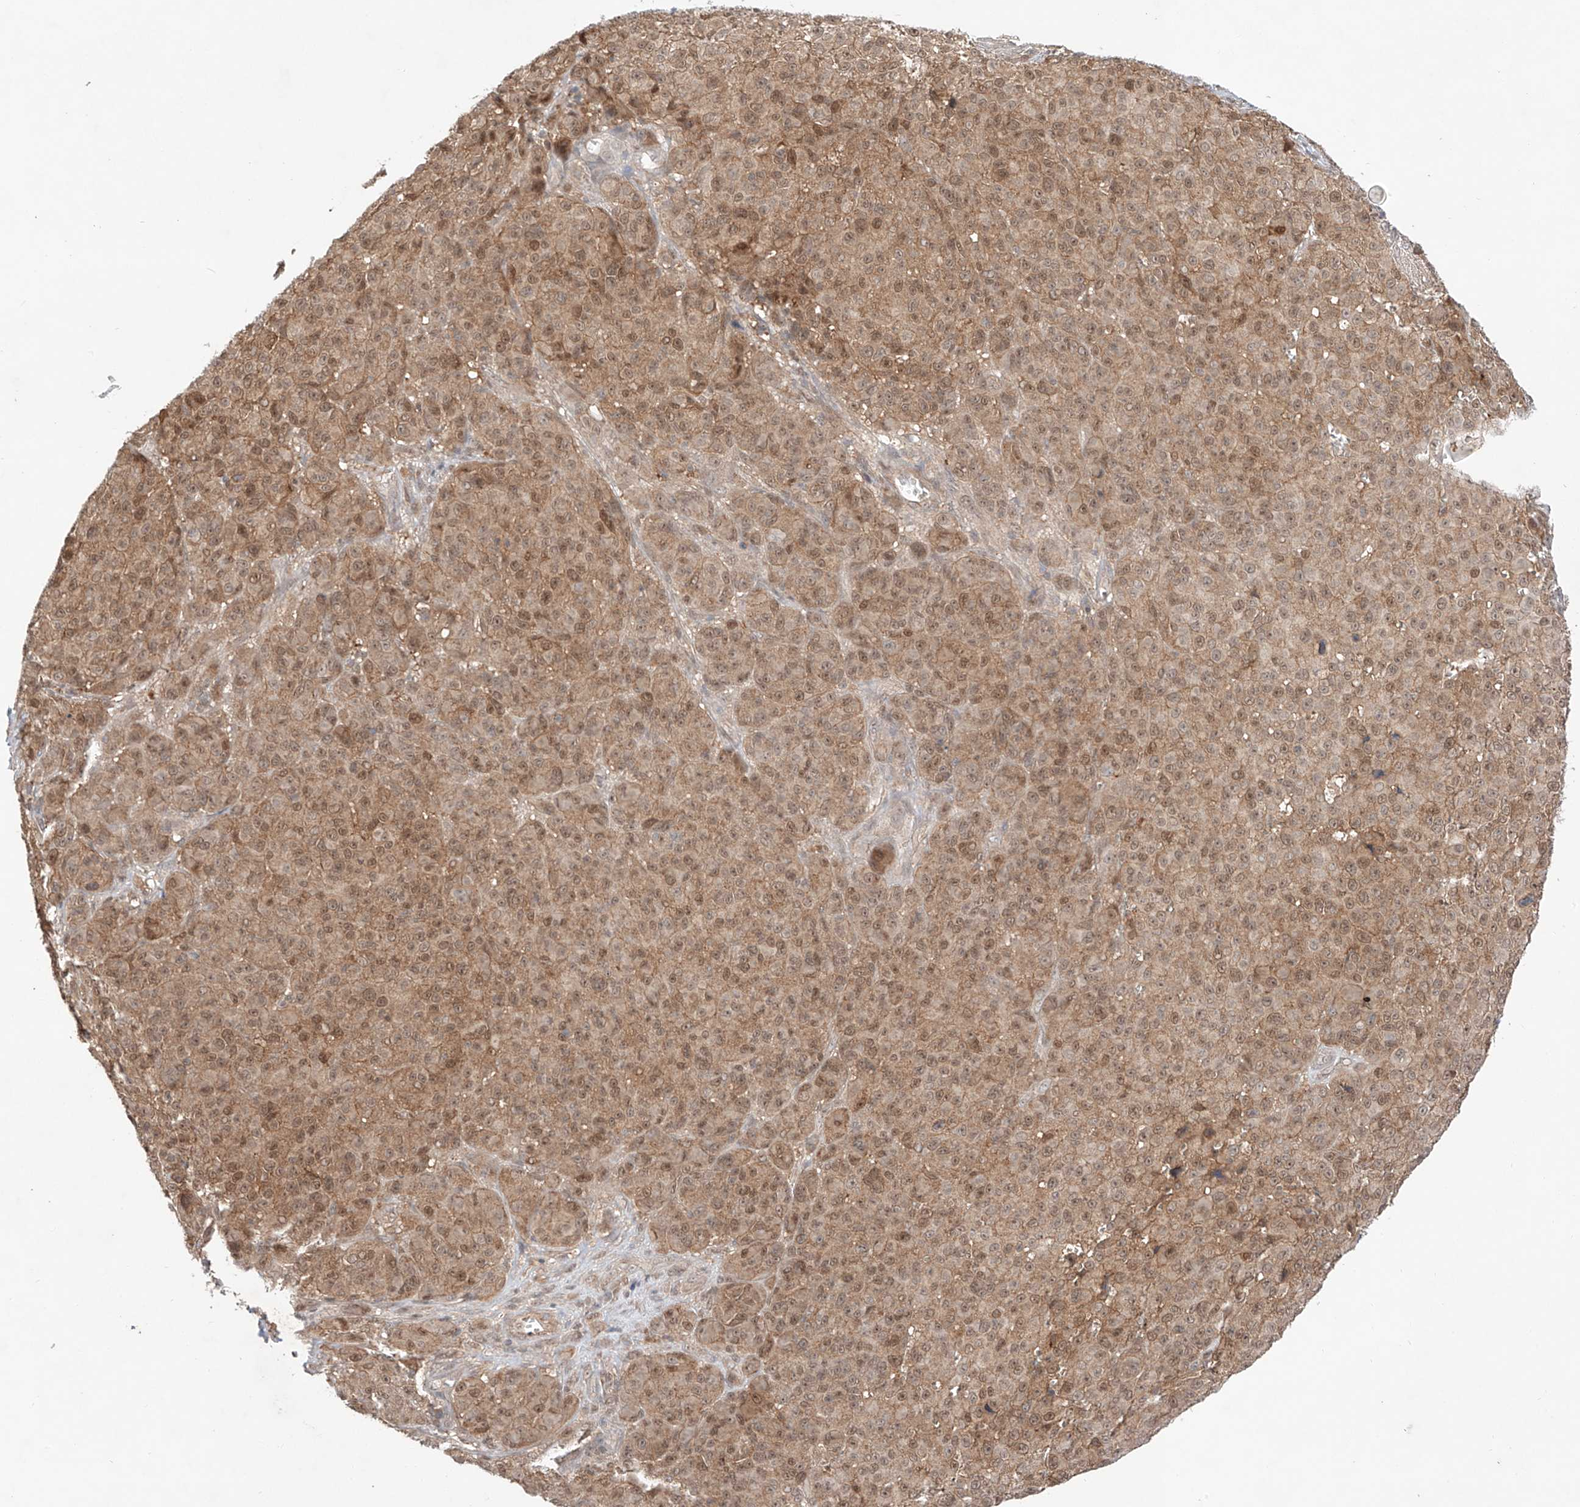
{"staining": {"intensity": "moderate", "quantity": ">75%", "location": "cytoplasmic/membranous,nuclear"}, "tissue": "melanoma", "cell_type": "Tumor cells", "image_type": "cancer", "snomed": [{"axis": "morphology", "description": "Malignant melanoma, NOS"}, {"axis": "topography", "description": "Skin"}], "caption": "Human melanoma stained with a protein marker reveals moderate staining in tumor cells.", "gene": "TSR2", "patient": {"sex": "male", "age": 73}}